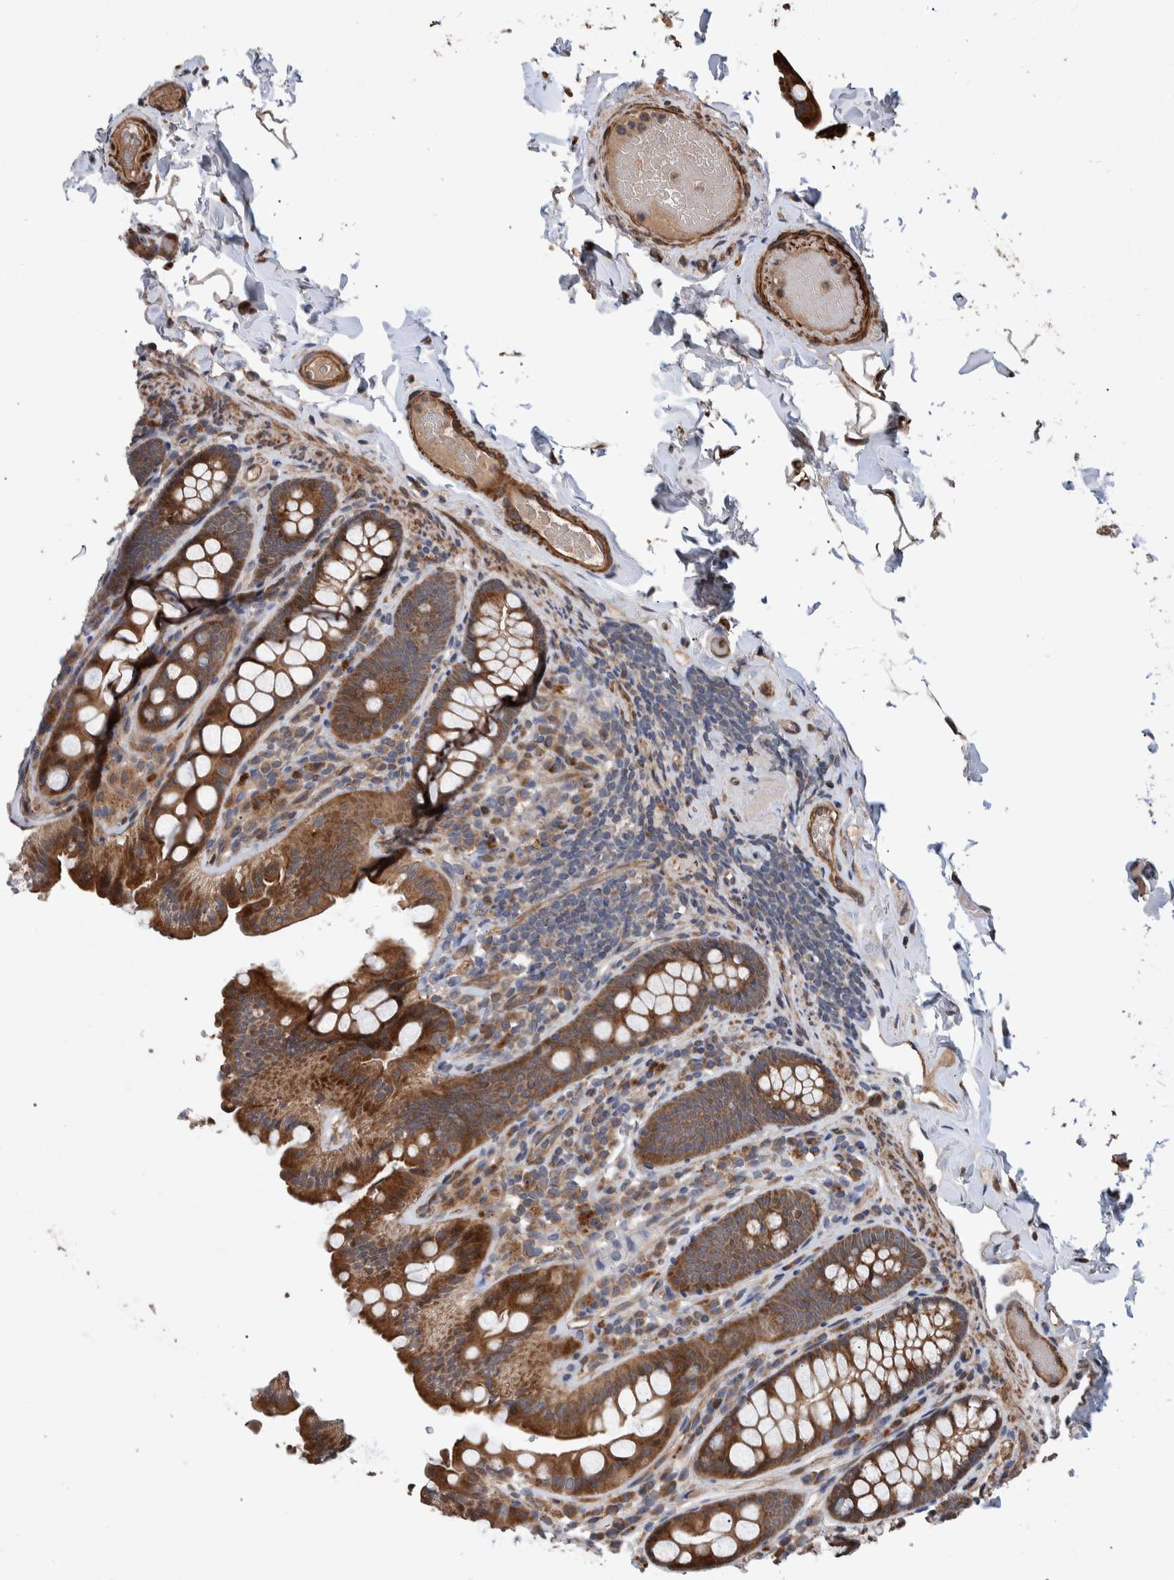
{"staining": {"intensity": "moderate", "quantity": ">75%", "location": "cytoplasmic/membranous"}, "tissue": "colon", "cell_type": "Endothelial cells", "image_type": "normal", "snomed": [{"axis": "morphology", "description": "Normal tissue, NOS"}, {"axis": "topography", "description": "Colon"}, {"axis": "topography", "description": "Peripheral nerve tissue"}], "caption": "Colon stained with IHC displays moderate cytoplasmic/membranous expression in approximately >75% of endothelial cells. (DAB IHC, brown staining for protein, blue staining for nuclei).", "gene": "B3GNTL1", "patient": {"sex": "female", "age": 61}}